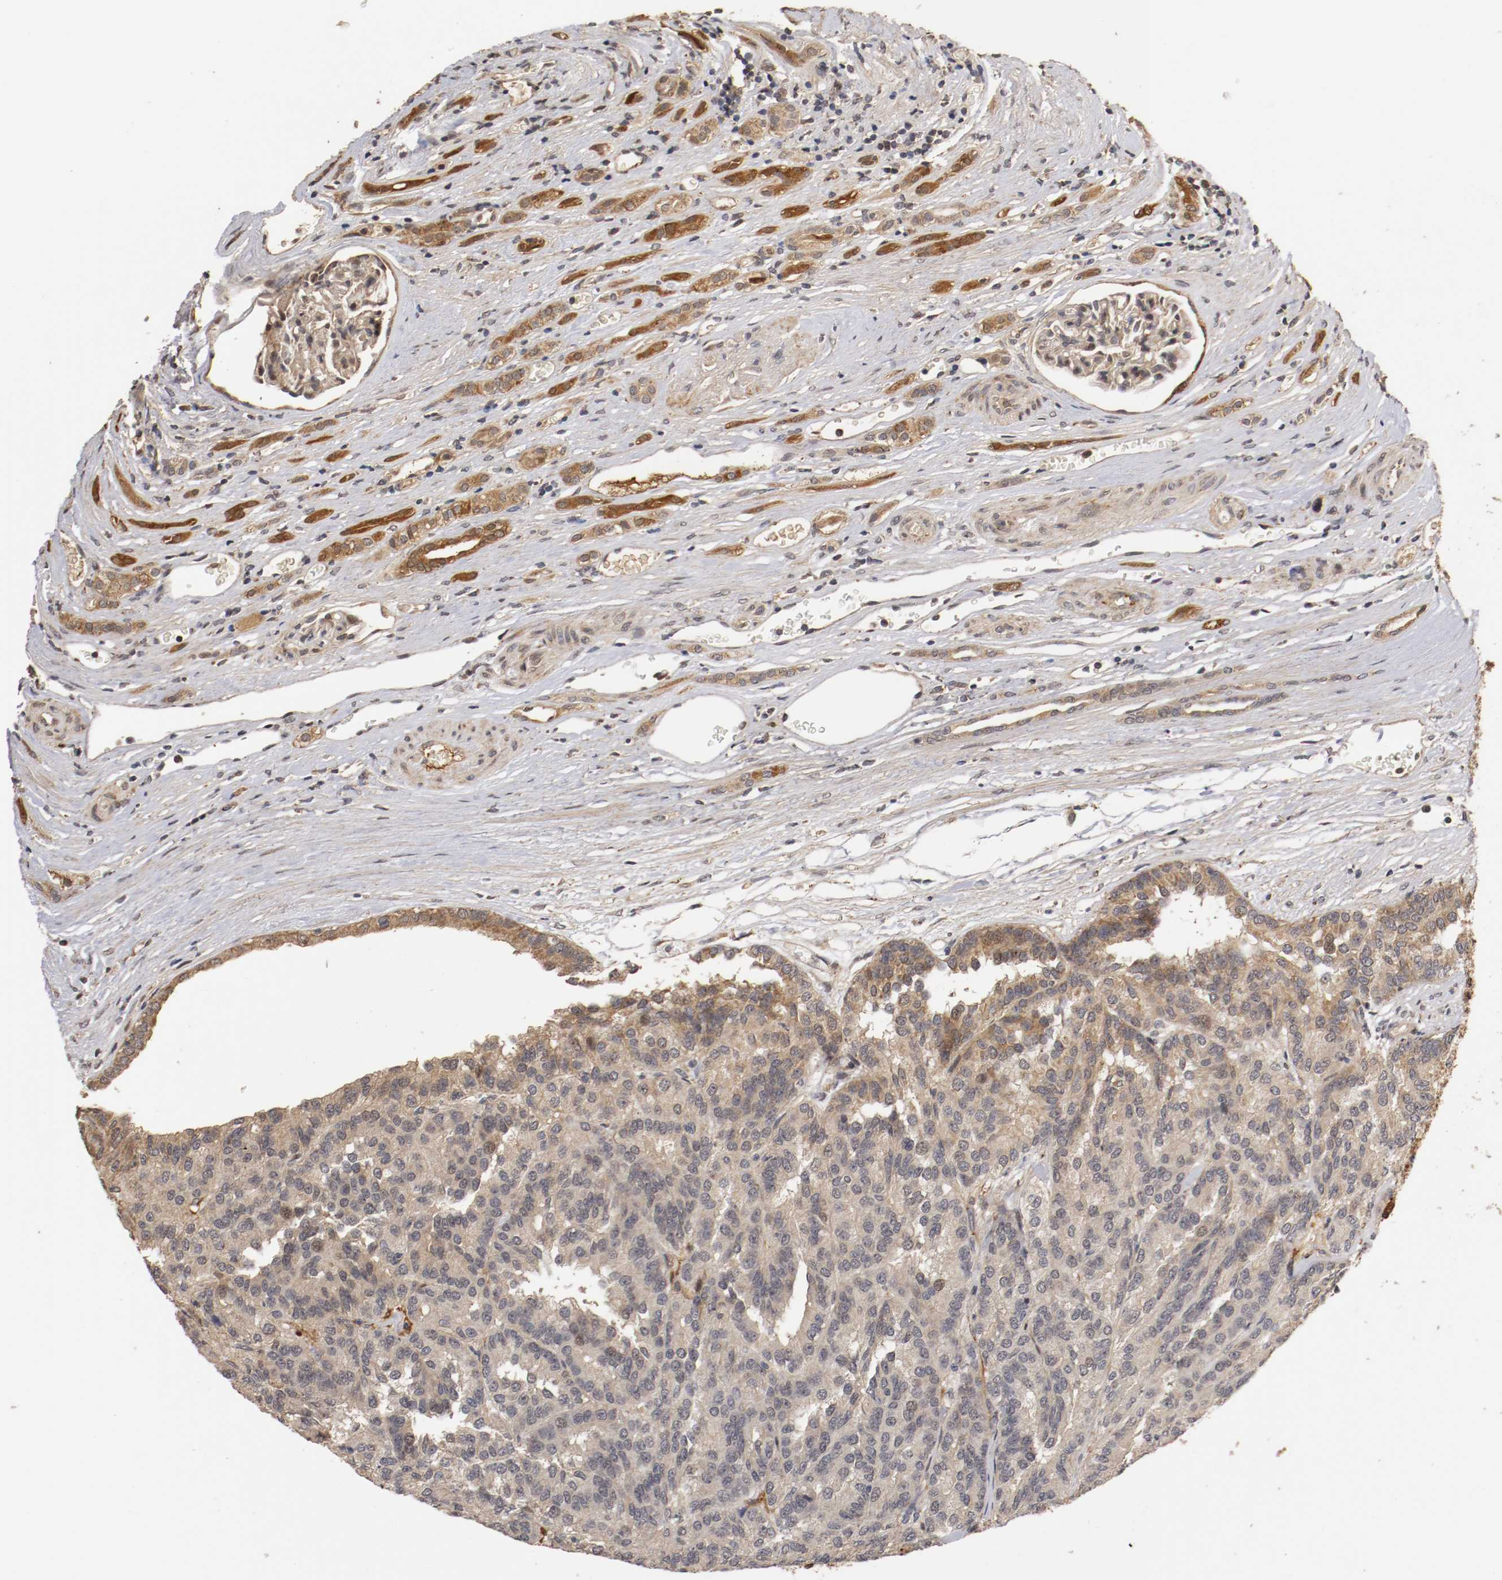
{"staining": {"intensity": "moderate", "quantity": "25%-75%", "location": "cytoplasmic/membranous,nuclear"}, "tissue": "renal cancer", "cell_type": "Tumor cells", "image_type": "cancer", "snomed": [{"axis": "morphology", "description": "Adenocarcinoma, NOS"}, {"axis": "topography", "description": "Kidney"}], "caption": "A micrograph of human renal cancer stained for a protein exhibits moderate cytoplasmic/membranous and nuclear brown staining in tumor cells.", "gene": "TNFRSF1B", "patient": {"sex": "male", "age": 46}}